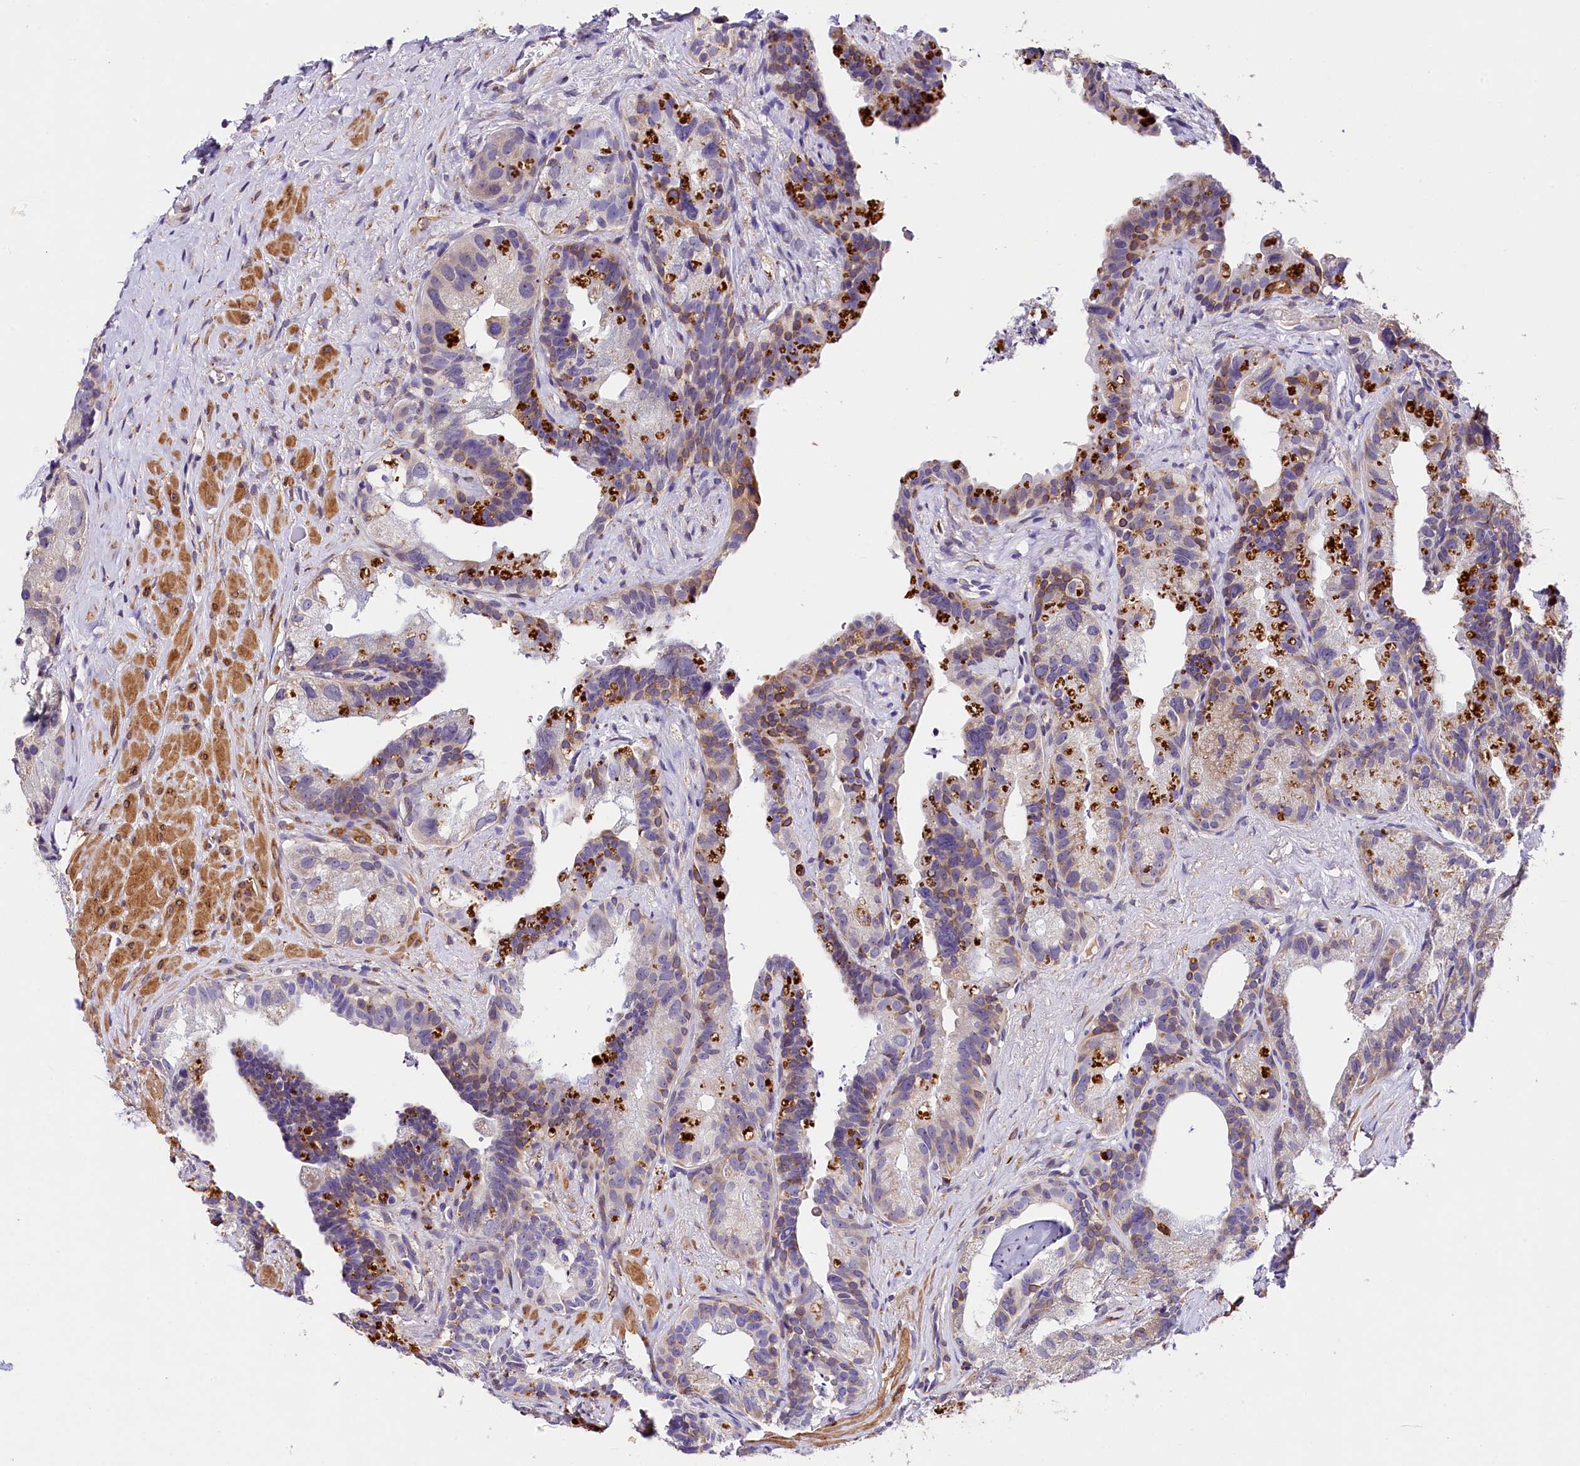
{"staining": {"intensity": "weak", "quantity": "25%-75%", "location": "cytoplasmic/membranous"}, "tissue": "prostate cancer", "cell_type": "Tumor cells", "image_type": "cancer", "snomed": [{"axis": "morphology", "description": "Normal tissue, NOS"}, {"axis": "morphology", "description": "Adenocarcinoma, Low grade"}, {"axis": "topography", "description": "Prostate"}], "caption": "Immunohistochemistry (DAB) staining of human adenocarcinoma (low-grade) (prostate) shows weak cytoplasmic/membranous protein positivity in about 25%-75% of tumor cells.", "gene": "ITGA1", "patient": {"sex": "male", "age": 72}}